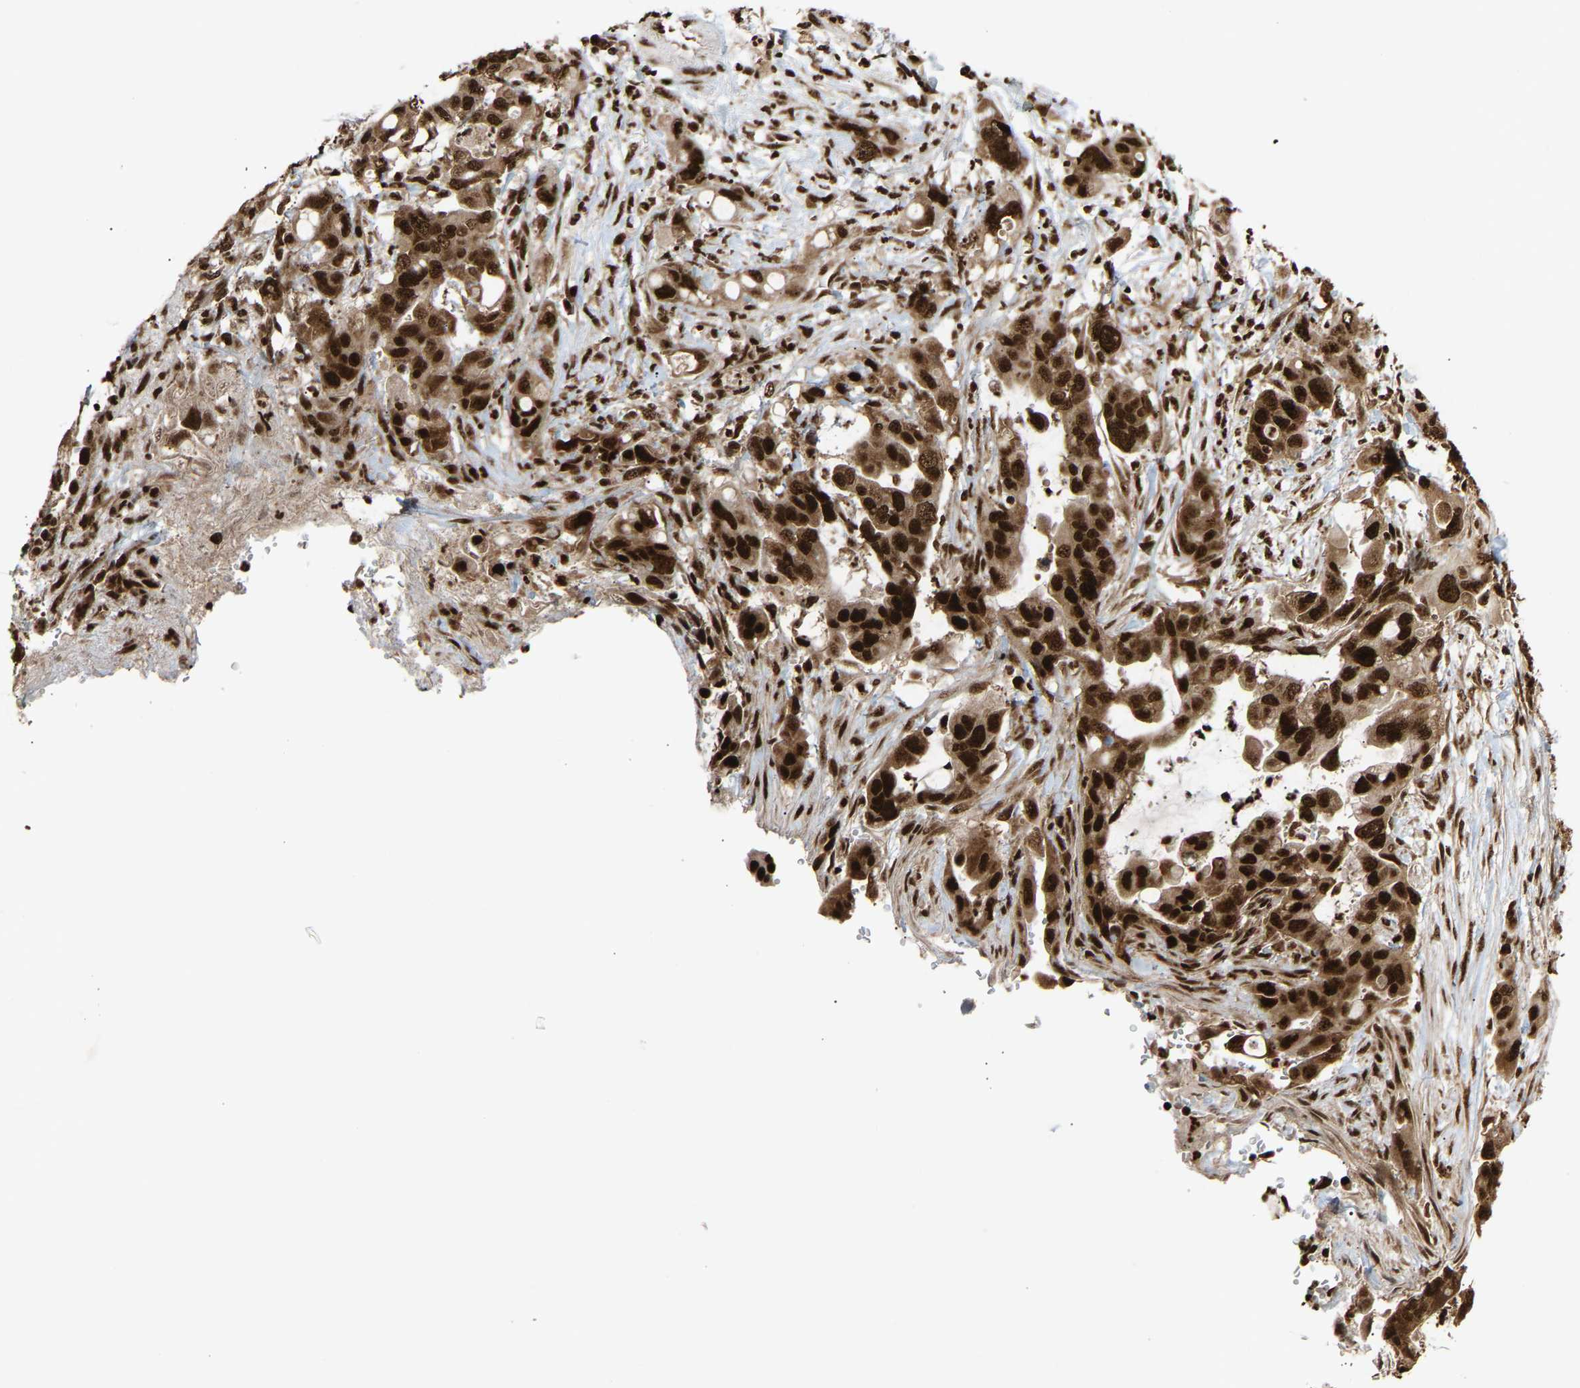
{"staining": {"intensity": "strong", "quantity": ">75%", "location": "cytoplasmic/membranous,nuclear"}, "tissue": "pancreatic cancer", "cell_type": "Tumor cells", "image_type": "cancer", "snomed": [{"axis": "morphology", "description": "Adenocarcinoma, NOS"}, {"axis": "topography", "description": "Pancreas"}], "caption": "This image demonstrates adenocarcinoma (pancreatic) stained with IHC to label a protein in brown. The cytoplasmic/membranous and nuclear of tumor cells show strong positivity for the protein. Nuclei are counter-stained blue.", "gene": "ALYREF", "patient": {"sex": "female", "age": 70}}